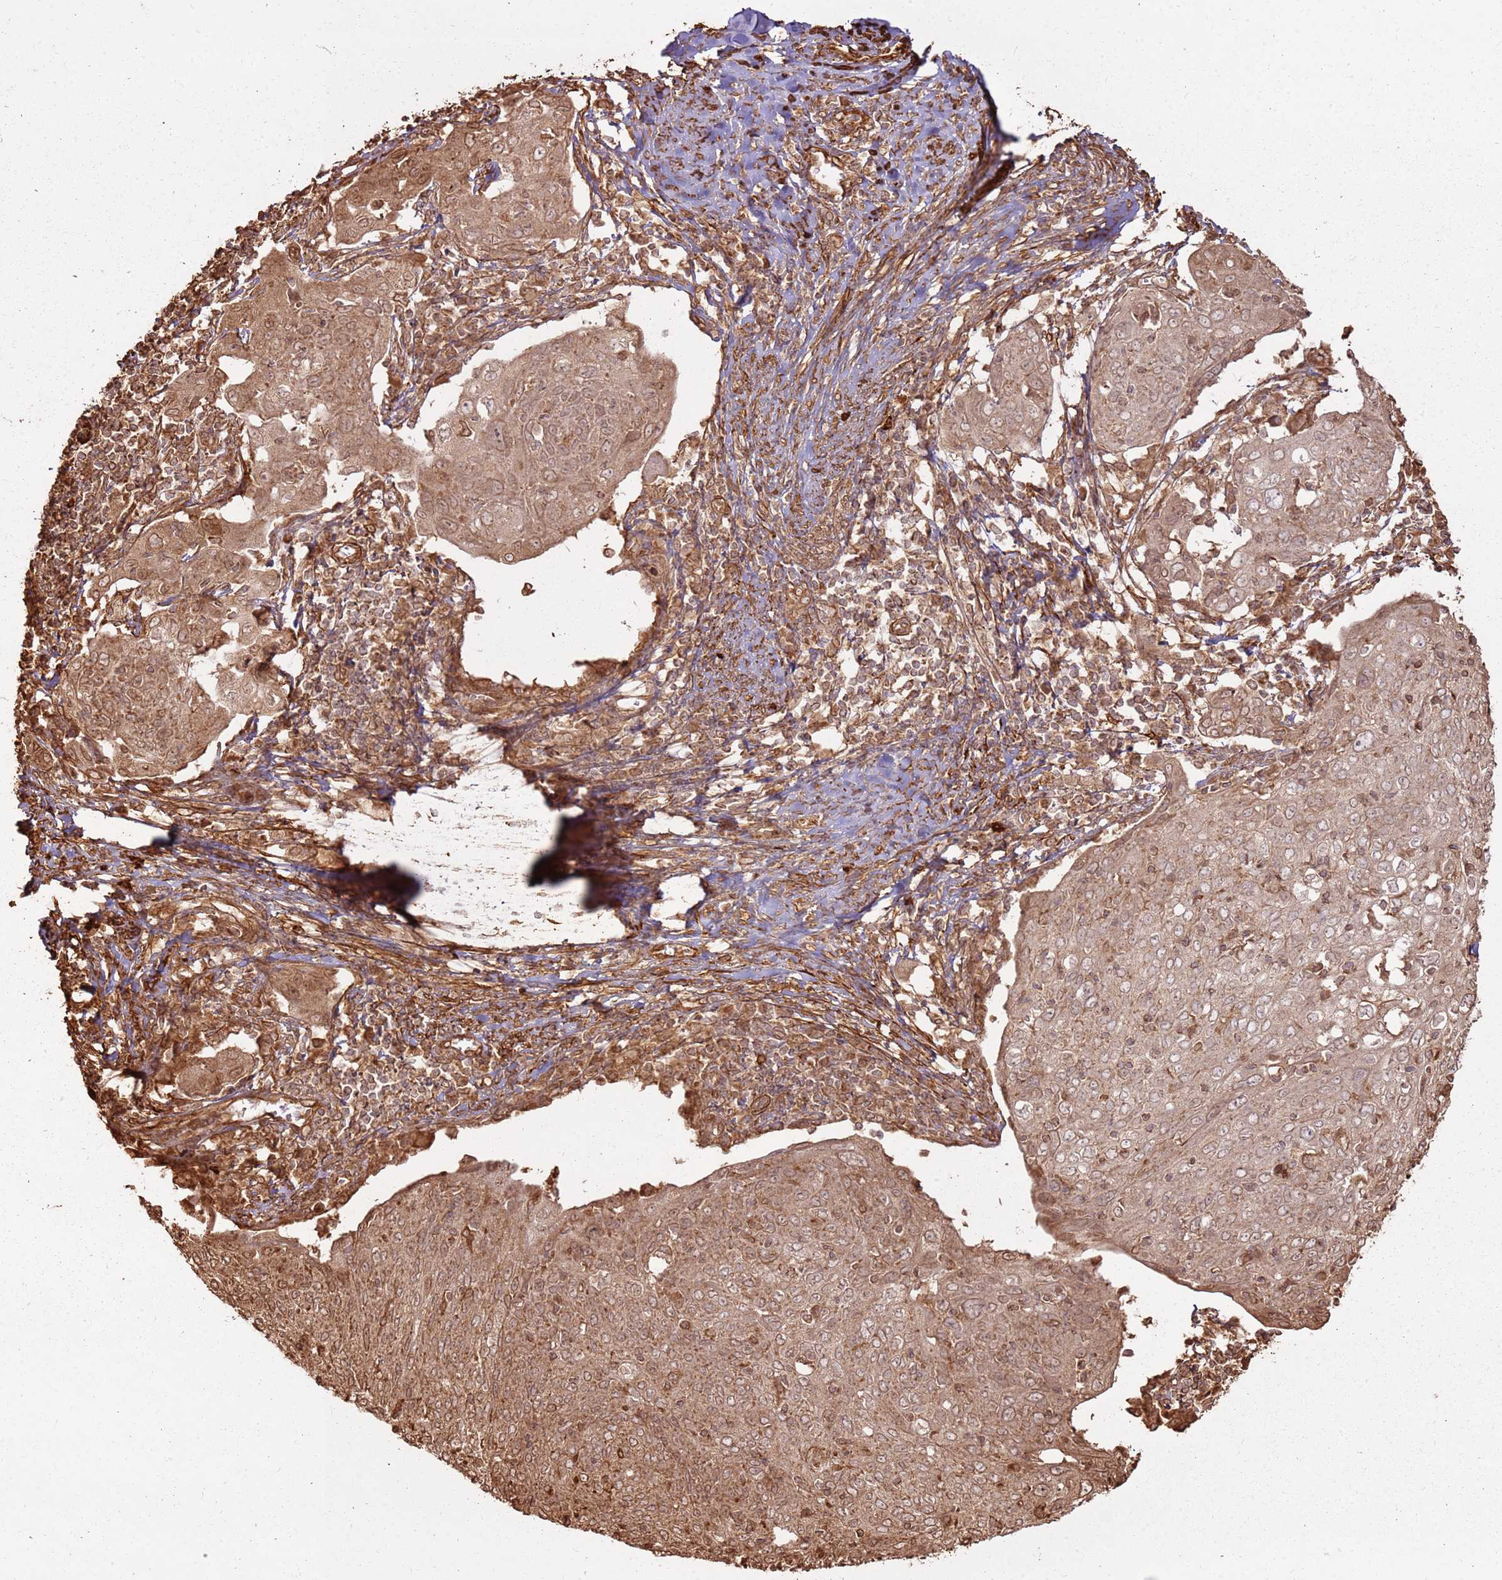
{"staining": {"intensity": "moderate", "quantity": ">75%", "location": "cytoplasmic/membranous,nuclear"}, "tissue": "cervical cancer", "cell_type": "Tumor cells", "image_type": "cancer", "snomed": [{"axis": "morphology", "description": "Squamous cell carcinoma, NOS"}, {"axis": "topography", "description": "Cervix"}], "caption": "DAB (3,3'-diaminobenzidine) immunohistochemical staining of squamous cell carcinoma (cervical) reveals moderate cytoplasmic/membranous and nuclear protein expression in about >75% of tumor cells.", "gene": "DDX59", "patient": {"sex": "female", "age": 67}}